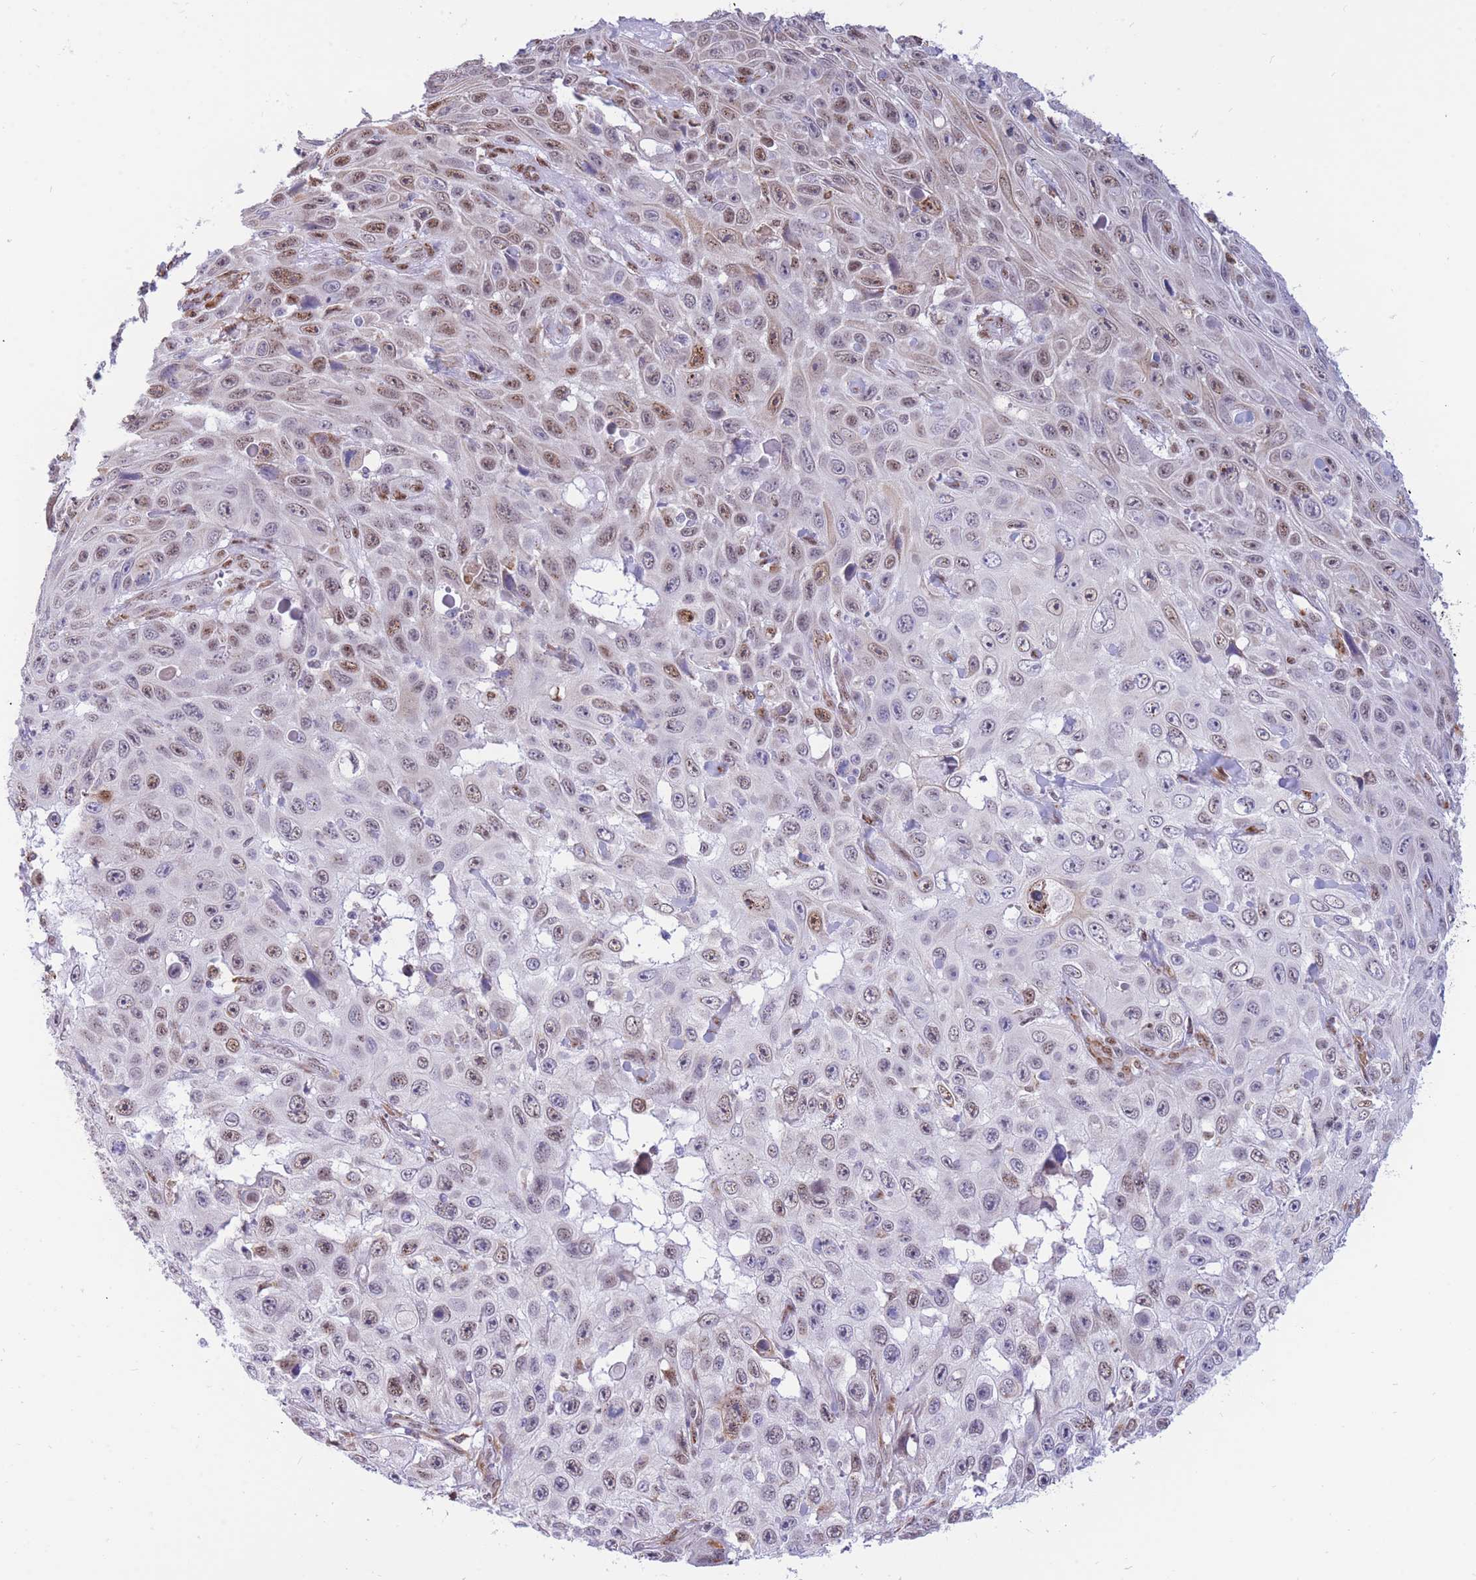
{"staining": {"intensity": "moderate", "quantity": "25%-75%", "location": "nuclear"}, "tissue": "skin cancer", "cell_type": "Tumor cells", "image_type": "cancer", "snomed": [{"axis": "morphology", "description": "Squamous cell carcinoma, NOS"}, {"axis": "topography", "description": "Skin"}], "caption": "Human skin squamous cell carcinoma stained with a protein marker displays moderate staining in tumor cells.", "gene": "FAM153A", "patient": {"sex": "male", "age": 82}}